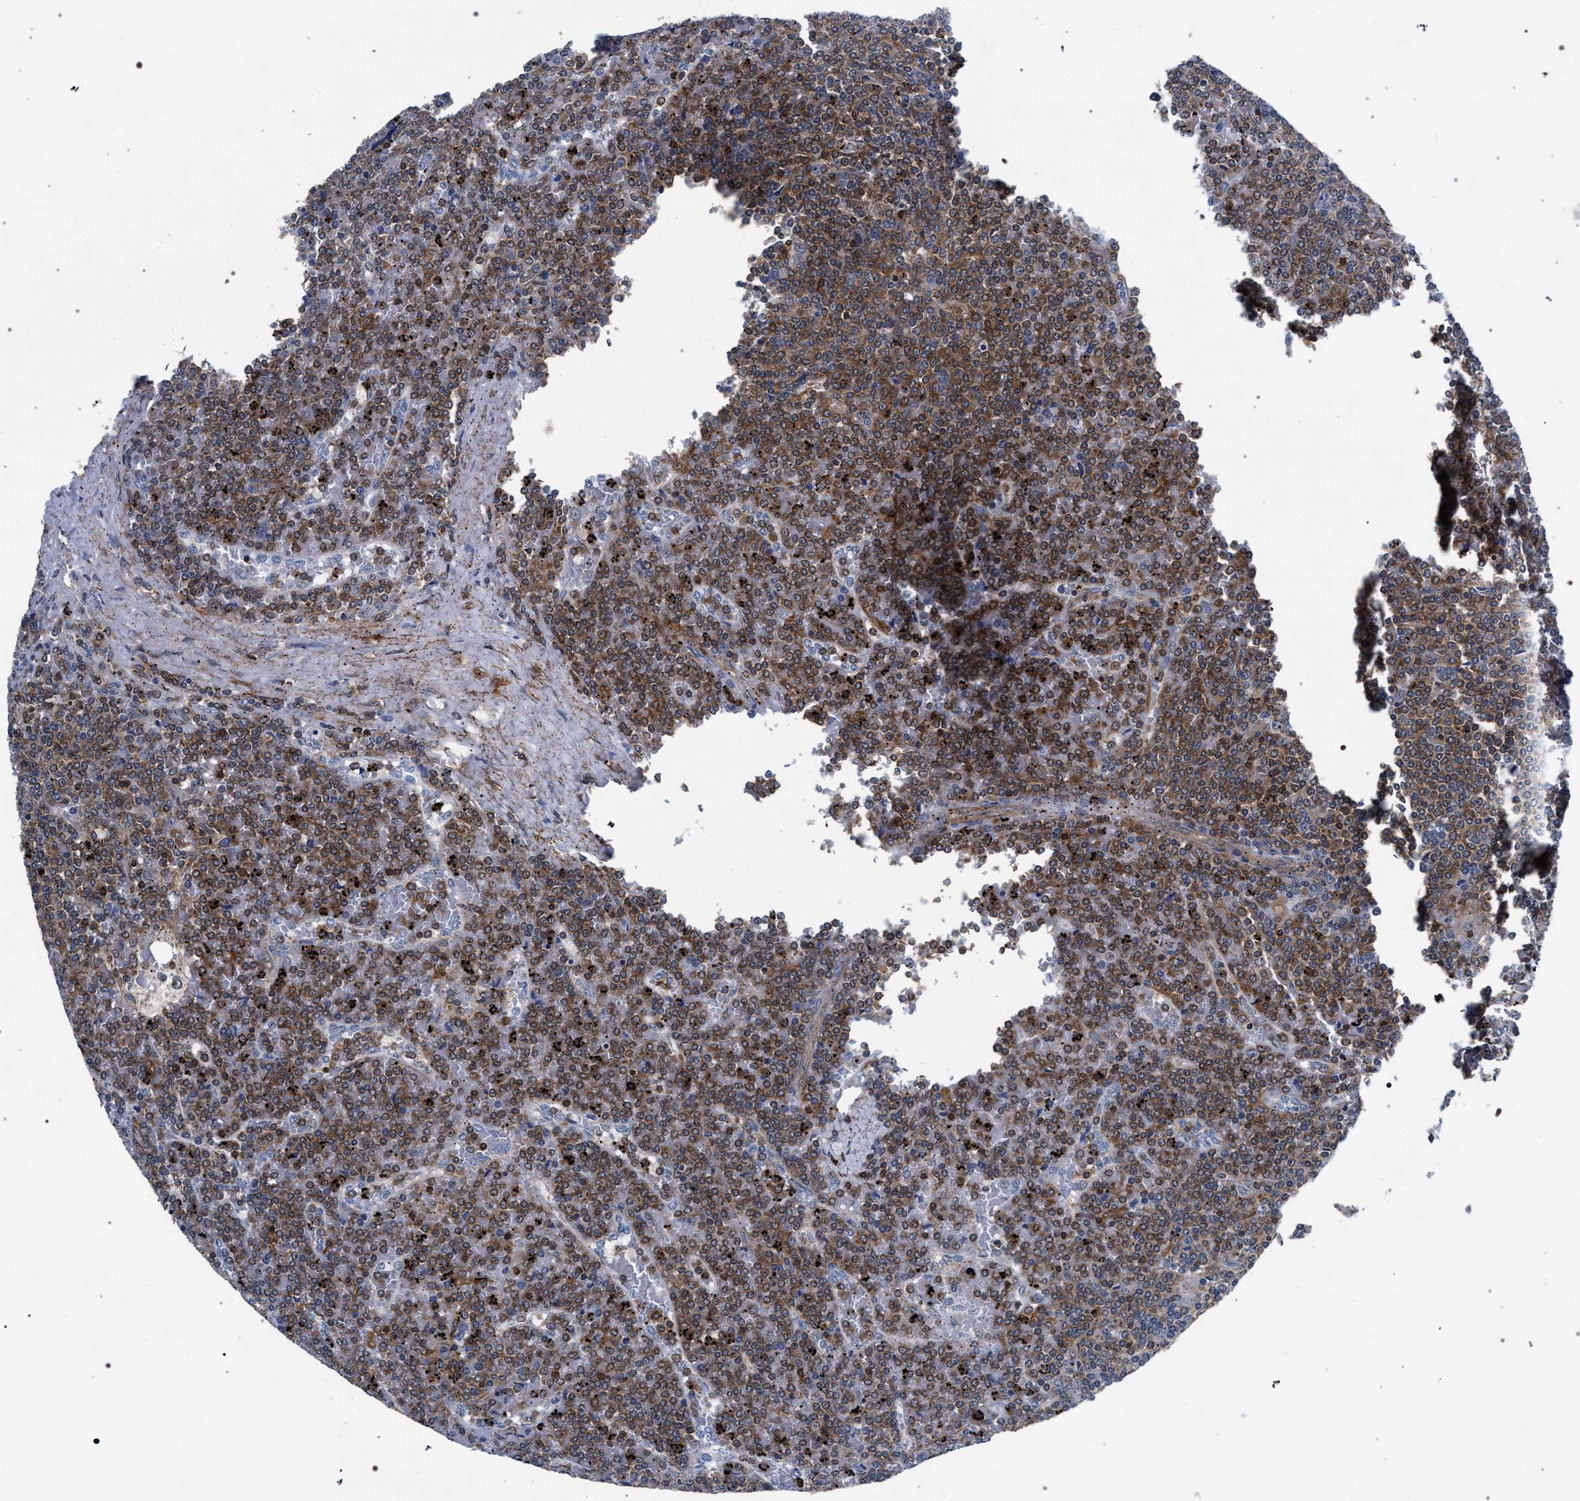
{"staining": {"intensity": "moderate", "quantity": ">75%", "location": "cytoplasmic/membranous"}, "tissue": "lymphoma", "cell_type": "Tumor cells", "image_type": "cancer", "snomed": [{"axis": "morphology", "description": "Malignant lymphoma, non-Hodgkin's type, Low grade"}, {"axis": "topography", "description": "Spleen"}], "caption": "A photomicrograph of human low-grade malignant lymphoma, non-Hodgkin's type stained for a protein demonstrates moderate cytoplasmic/membranous brown staining in tumor cells. Using DAB (3,3'-diaminobenzidine) (brown) and hematoxylin (blue) stains, captured at high magnification using brightfield microscopy.", "gene": "LASP1", "patient": {"sex": "female", "age": 19}}